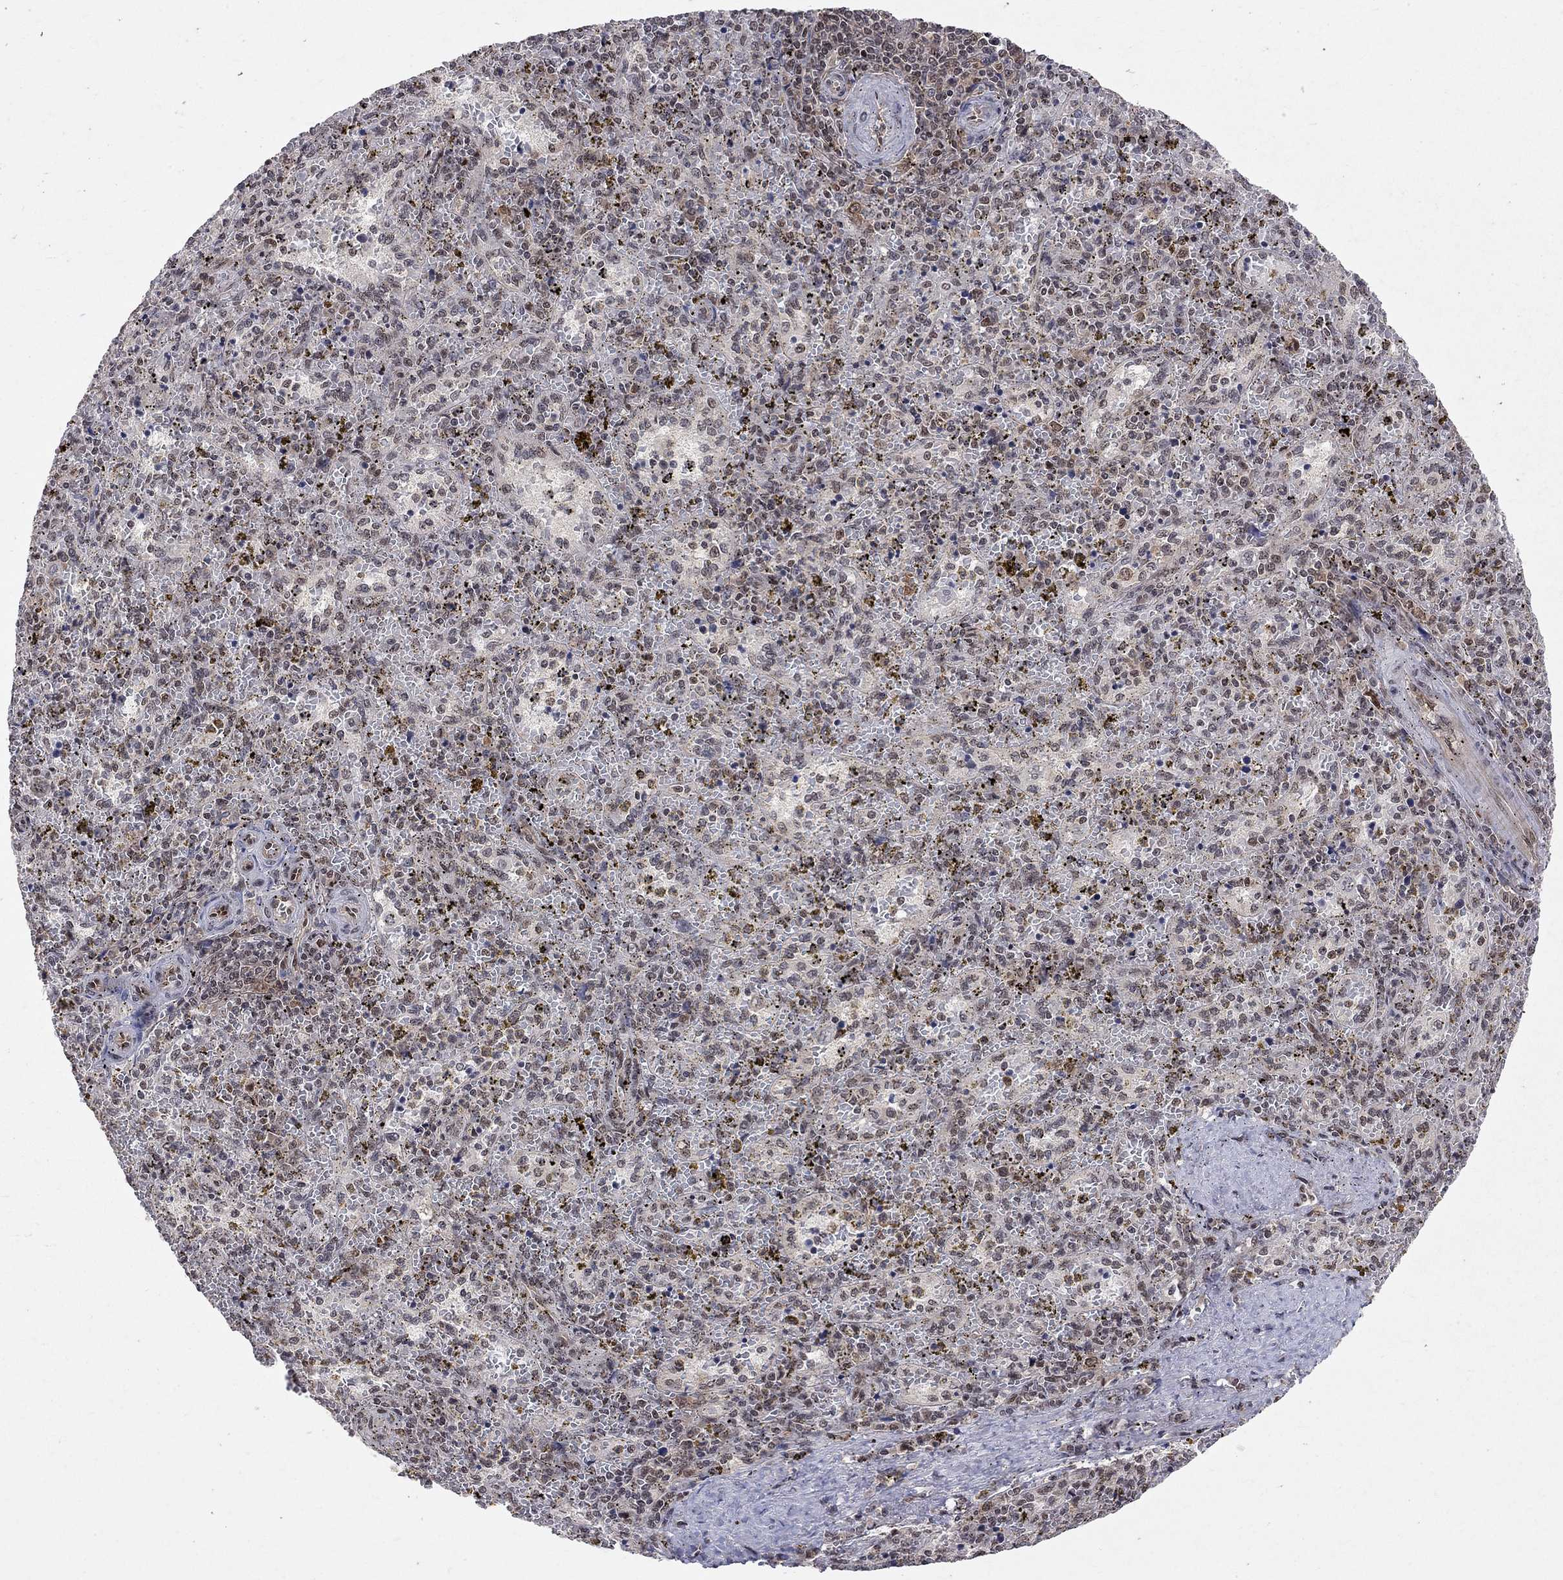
{"staining": {"intensity": "moderate", "quantity": "<25%", "location": "nuclear"}, "tissue": "spleen", "cell_type": "Cells in red pulp", "image_type": "normal", "snomed": [{"axis": "morphology", "description": "Normal tissue, NOS"}, {"axis": "topography", "description": "Spleen"}], "caption": "High-magnification brightfield microscopy of benign spleen stained with DAB (3,3'-diaminobenzidine) (brown) and counterstained with hematoxylin (blue). cells in red pulp exhibit moderate nuclear positivity is present in about<25% of cells.", "gene": "SAP30L", "patient": {"sex": "female", "age": 50}}